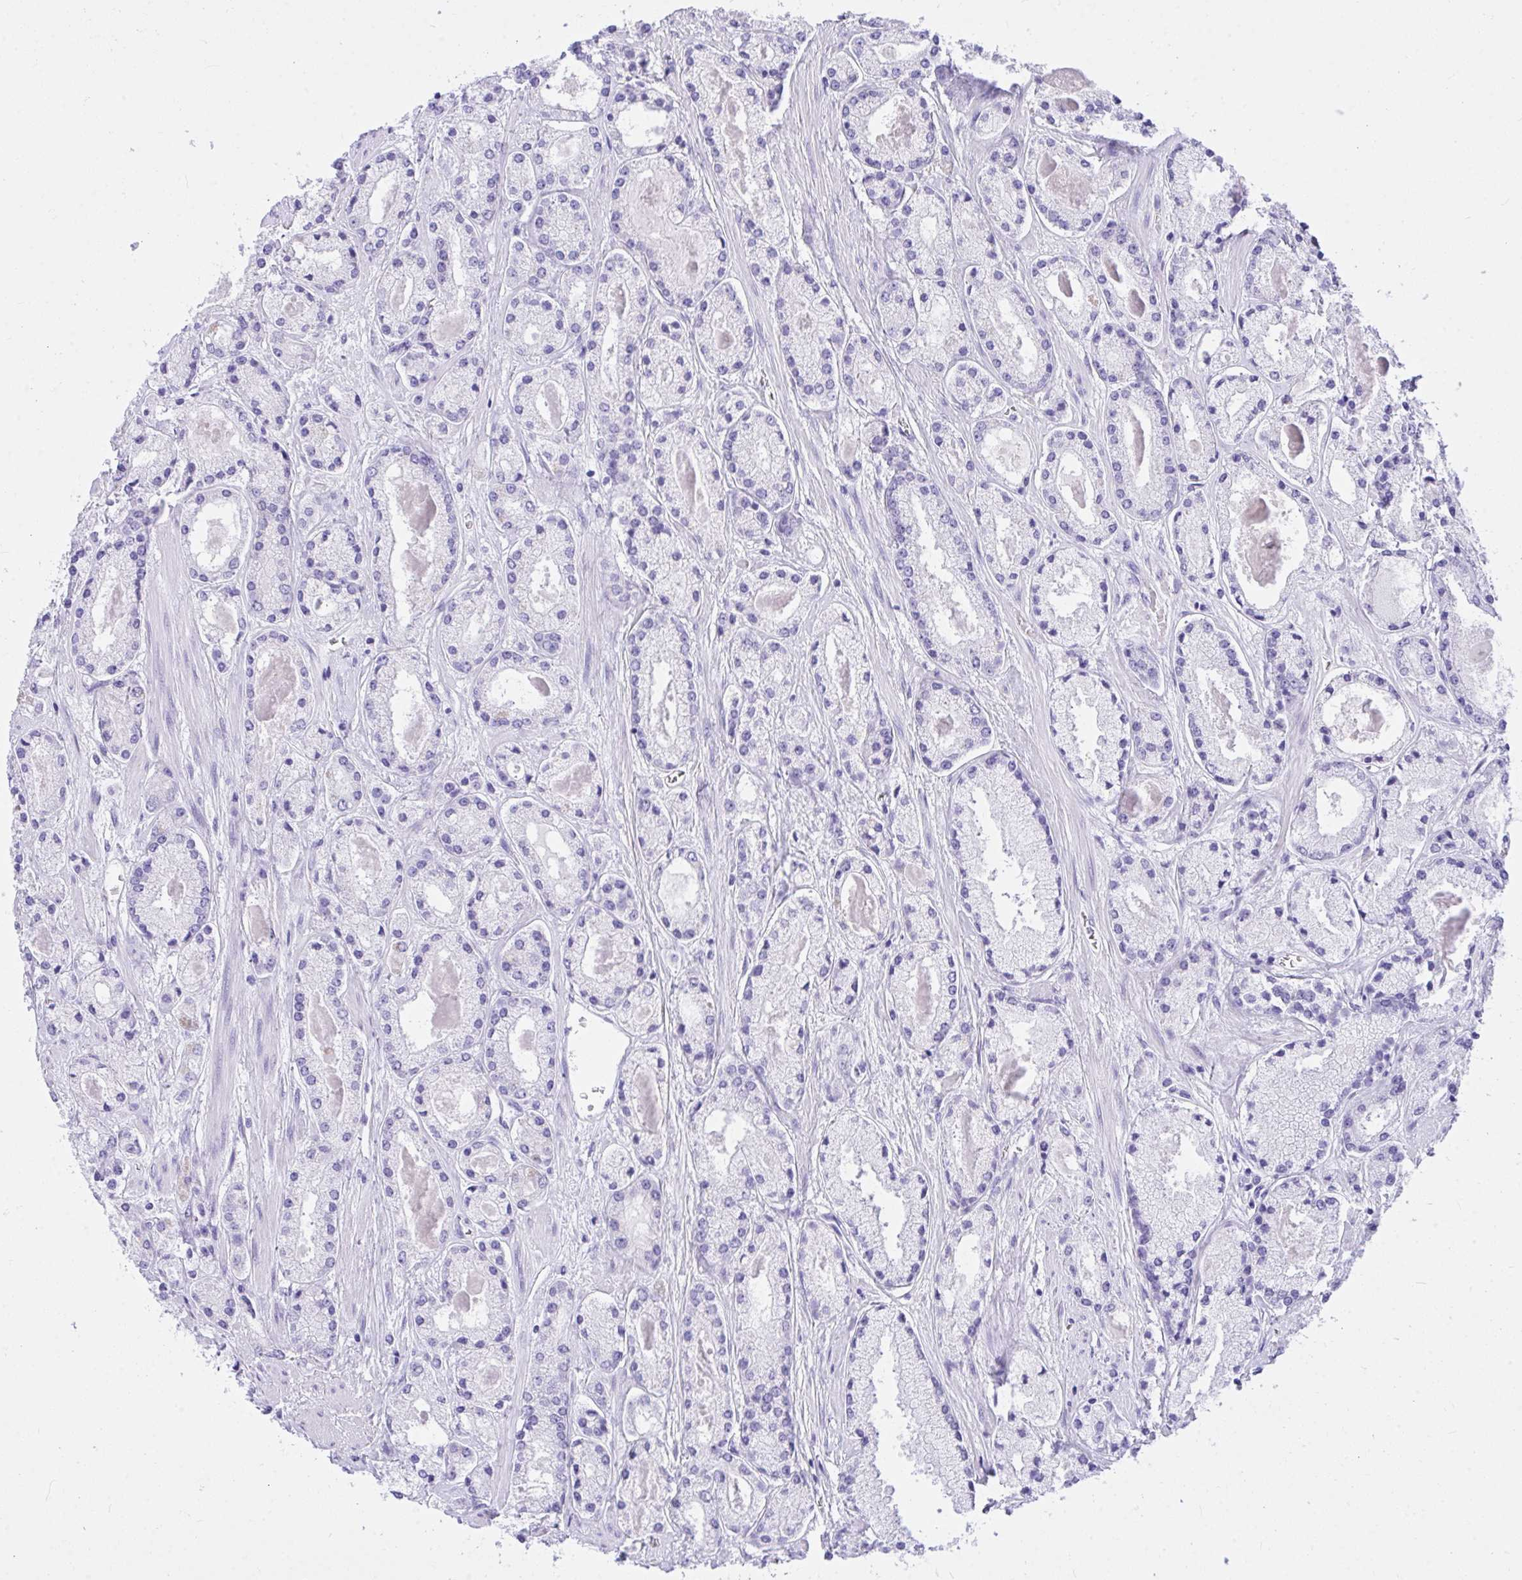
{"staining": {"intensity": "negative", "quantity": "none", "location": "none"}, "tissue": "prostate cancer", "cell_type": "Tumor cells", "image_type": "cancer", "snomed": [{"axis": "morphology", "description": "Adenocarcinoma, High grade"}, {"axis": "topography", "description": "Prostate"}], "caption": "A high-resolution histopathology image shows immunohistochemistry staining of high-grade adenocarcinoma (prostate), which demonstrates no significant positivity in tumor cells.", "gene": "TLN2", "patient": {"sex": "male", "age": 67}}